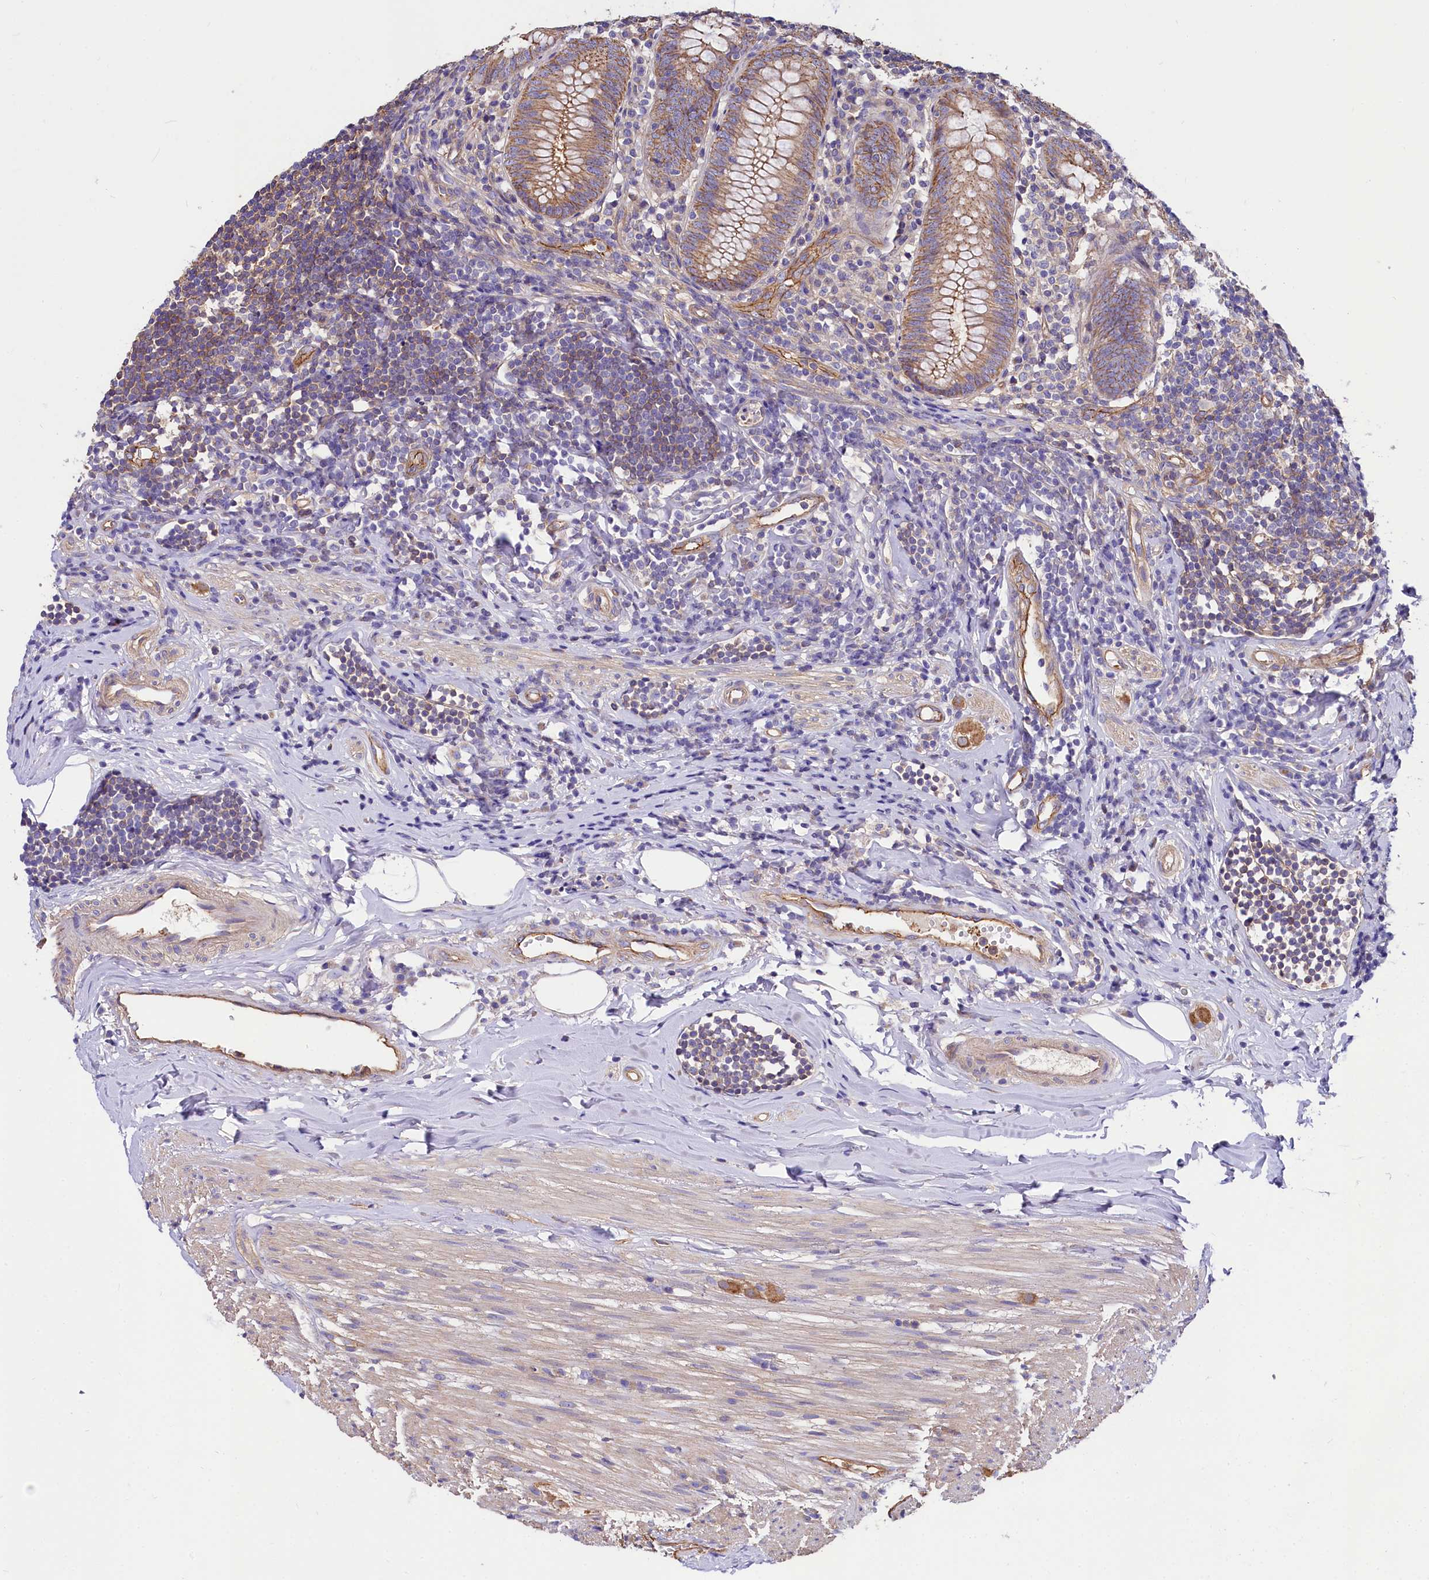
{"staining": {"intensity": "moderate", "quantity": ">75%", "location": "cytoplasmic/membranous"}, "tissue": "appendix", "cell_type": "Glandular cells", "image_type": "normal", "snomed": [{"axis": "morphology", "description": "Normal tissue, NOS"}, {"axis": "topography", "description": "Appendix"}], "caption": "A medium amount of moderate cytoplasmic/membranous expression is present in about >75% of glandular cells in normal appendix.", "gene": "FCHSD2", "patient": {"sex": "female", "age": 54}}